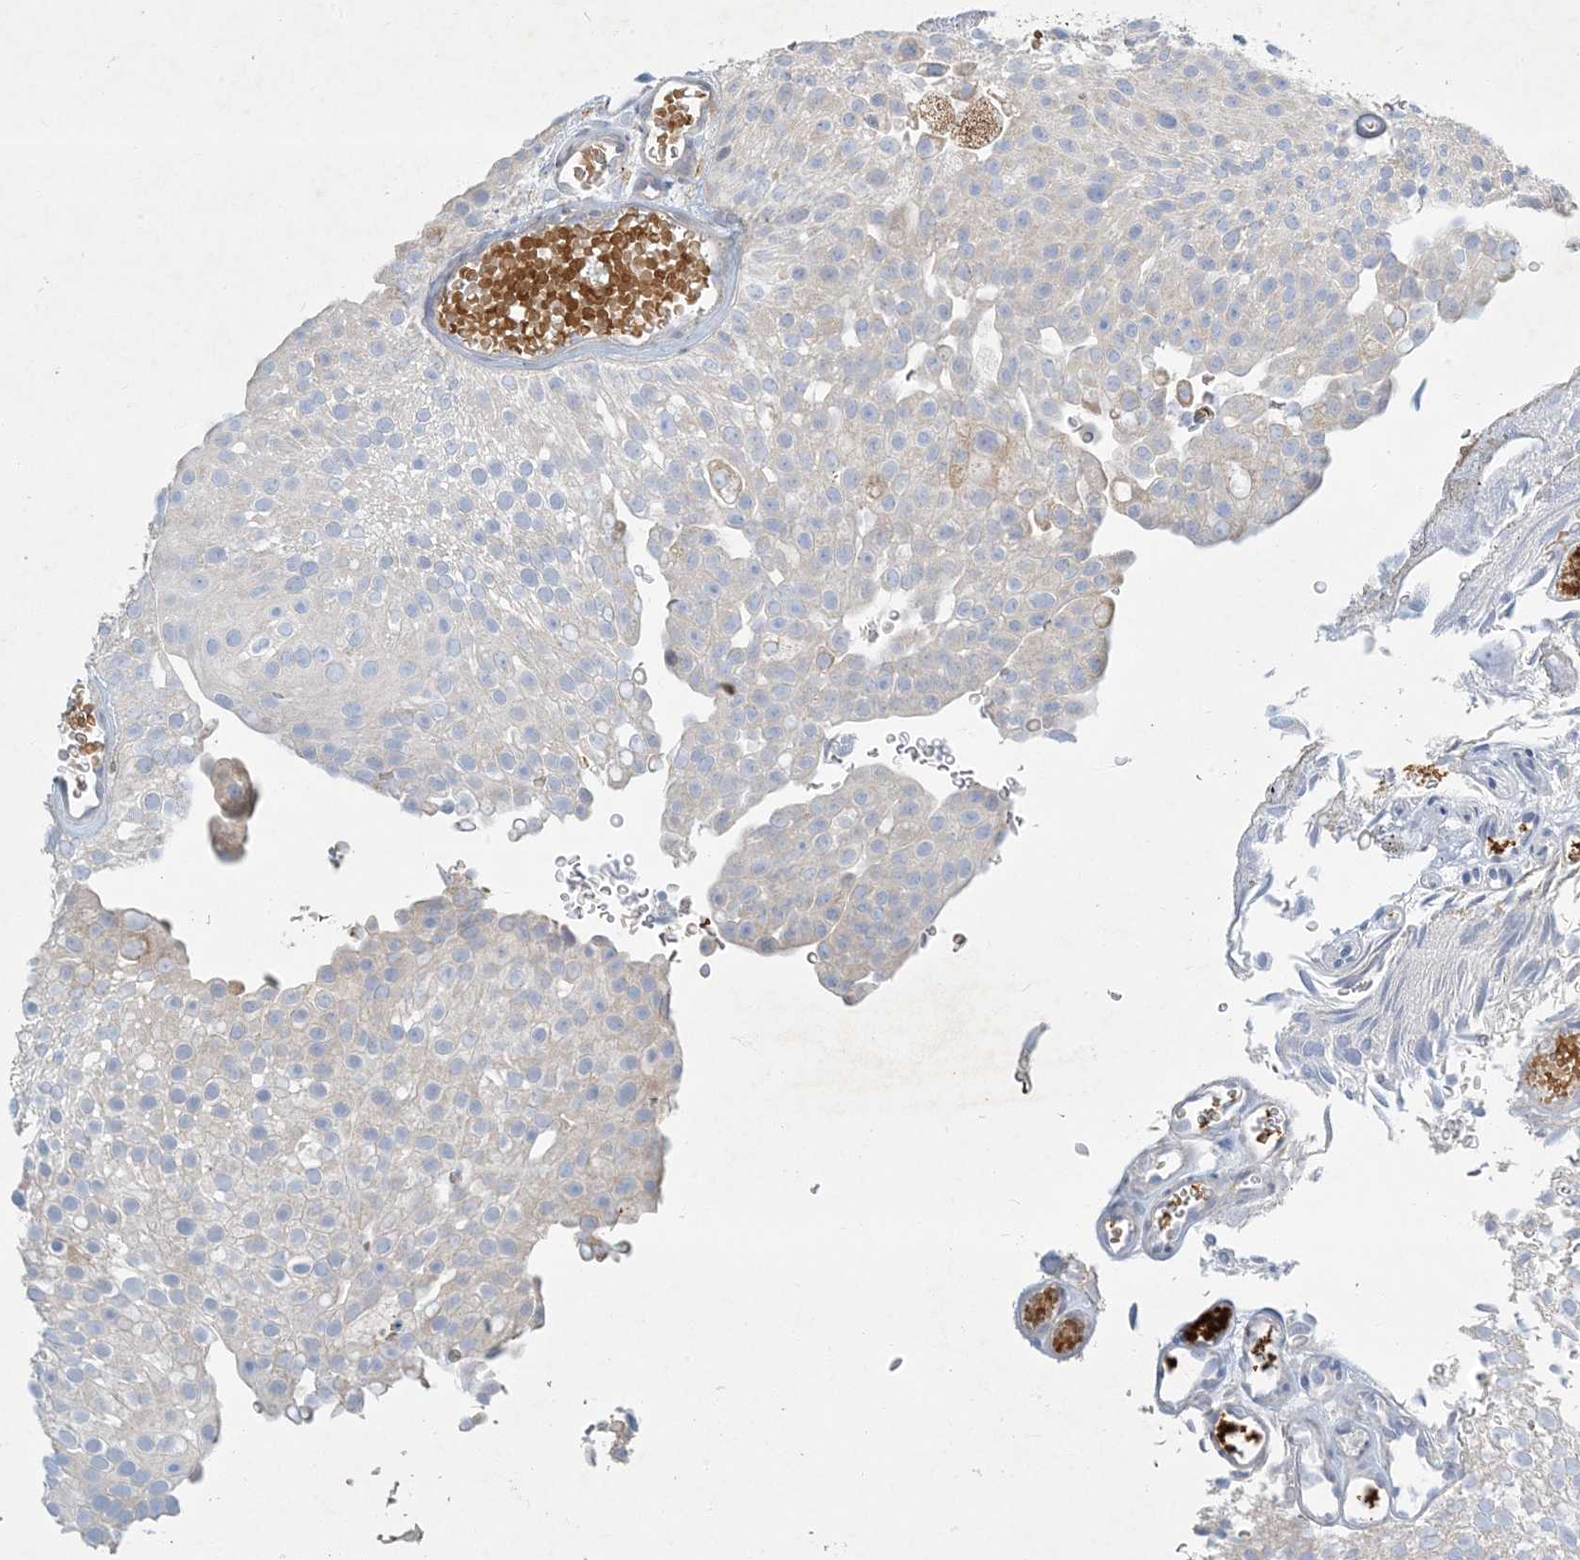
{"staining": {"intensity": "negative", "quantity": "none", "location": "none"}, "tissue": "urothelial cancer", "cell_type": "Tumor cells", "image_type": "cancer", "snomed": [{"axis": "morphology", "description": "Urothelial carcinoma, Low grade"}, {"axis": "topography", "description": "Urinary bladder"}], "caption": "This is an IHC histopathology image of urothelial carcinoma (low-grade). There is no staining in tumor cells.", "gene": "LTN1", "patient": {"sex": "male", "age": 78}}